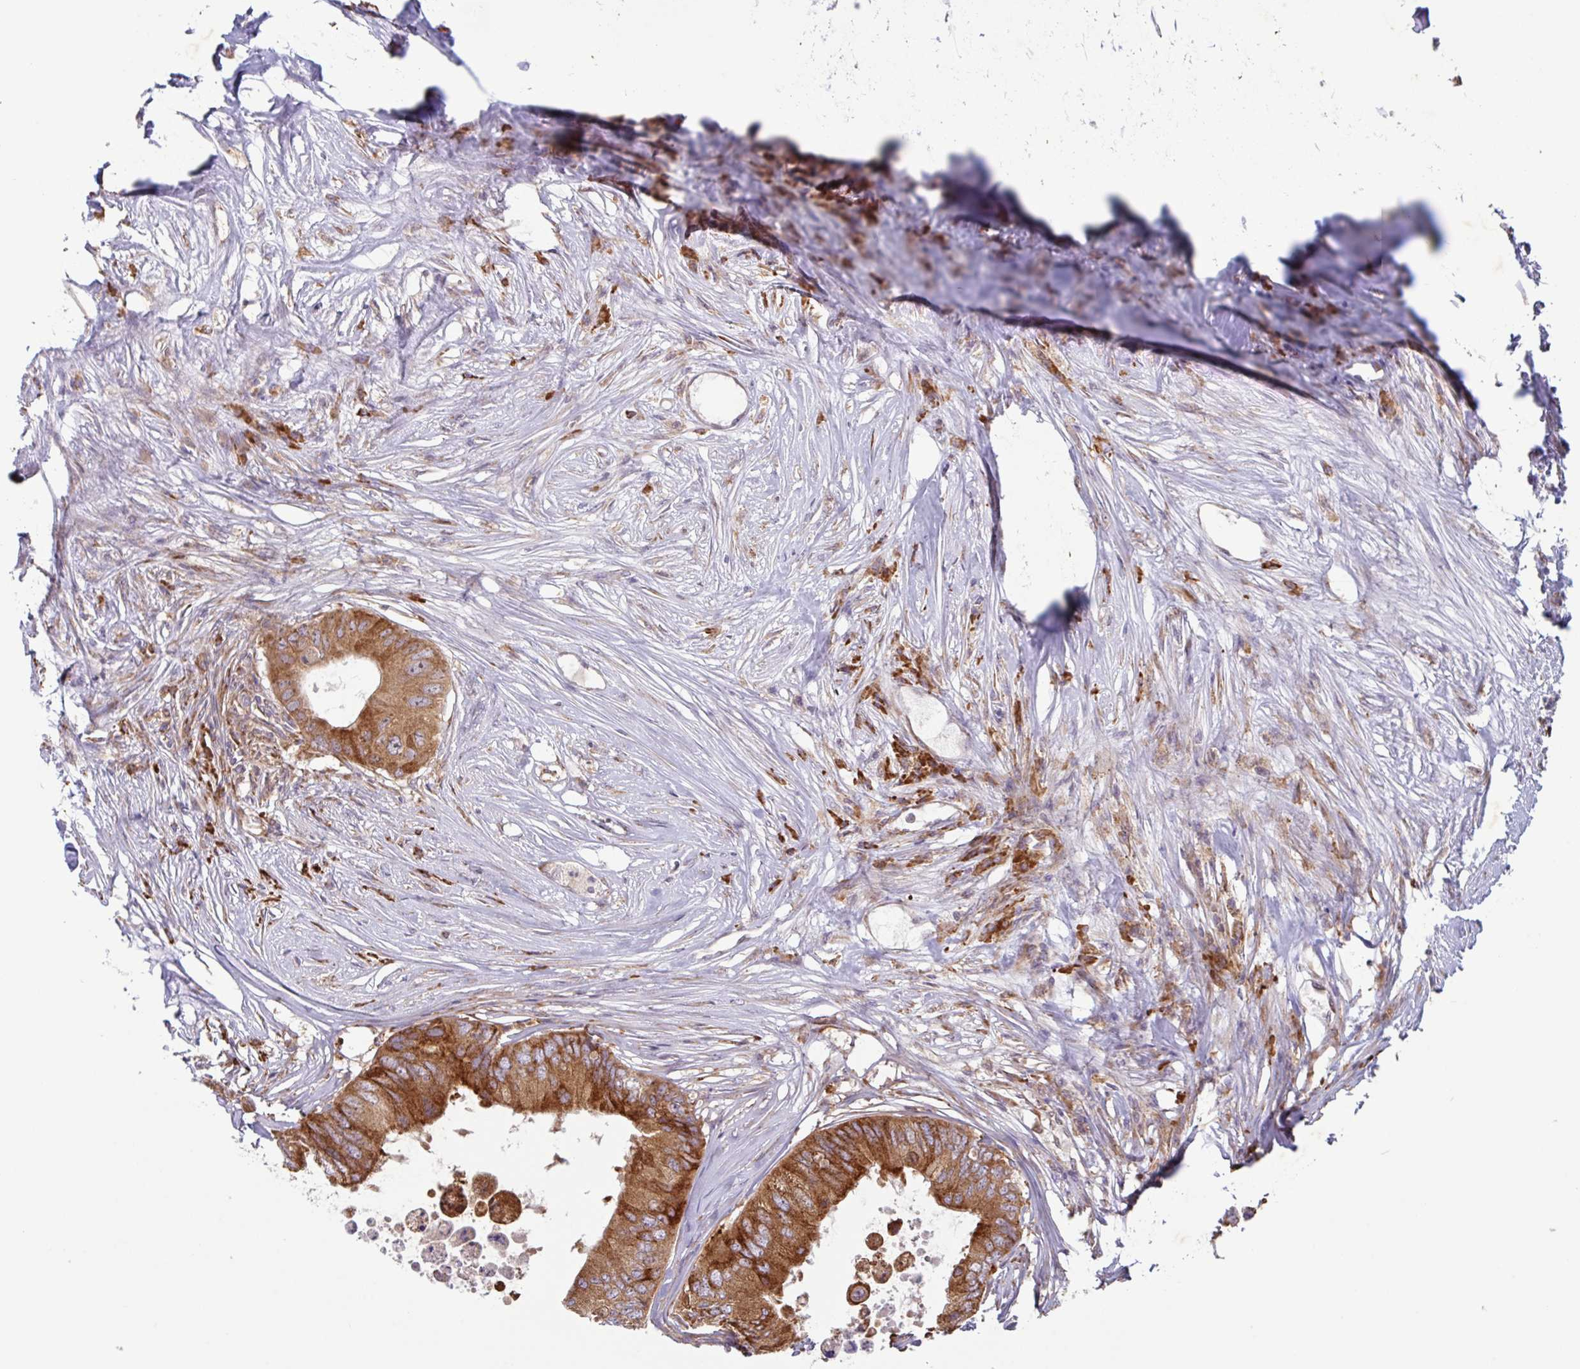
{"staining": {"intensity": "strong", "quantity": ">75%", "location": "cytoplasmic/membranous"}, "tissue": "colorectal cancer", "cell_type": "Tumor cells", "image_type": "cancer", "snomed": [{"axis": "morphology", "description": "Adenocarcinoma, NOS"}, {"axis": "topography", "description": "Colon"}], "caption": "Immunohistochemistry staining of adenocarcinoma (colorectal), which shows high levels of strong cytoplasmic/membranous staining in about >75% of tumor cells indicating strong cytoplasmic/membranous protein positivity. The staining was performed using DAB (brown) for protein detection and nuclei were counterstained in hematoxylin (blue).", "gene": "RIT1", "patient": {"sex": "male", "age": 71}}